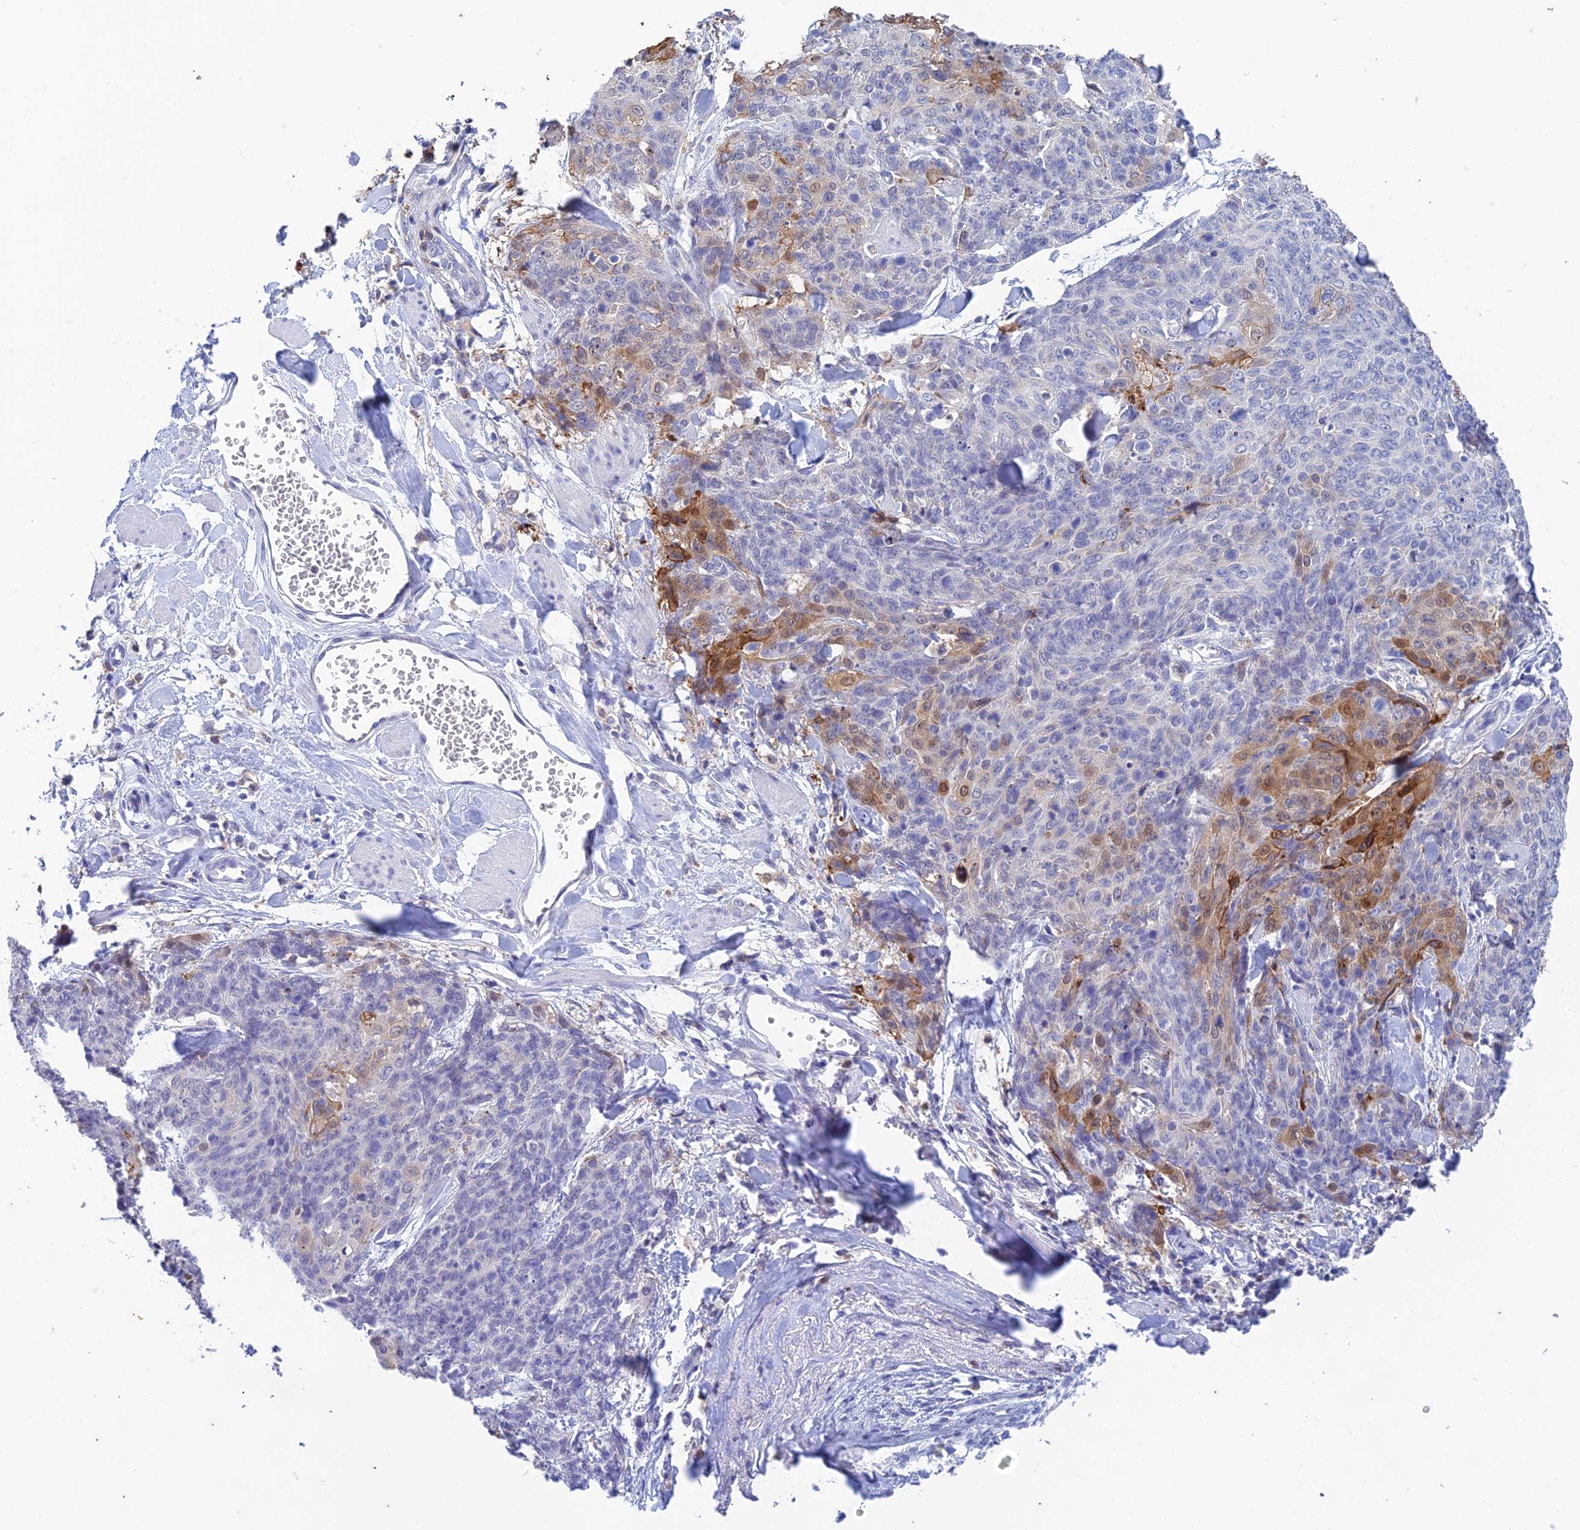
{"staining": {"intensity": "moderate", "quantity": "<25%", "location": "cytoplasmic/membranous,nuclear"}, "tissue": "skin cancer", "cell_type": "Tumor cells", "image_type": "cancer", "snomed": [{"axis": "morphology", "description": "Squamous cell carcinoma, NOS"}, {"axis": "topography", "description": "Skin"}, {"axis": "topography", "description": "Vulva"}], "caption": "The immunohistochemical stain labels moderate cytoplasmic/membranous and nuclear expression in tumor cells of skin squamous cell carcinoma tissue.", "gene": "FGF7", "patient": {"sex": "female", "age": 85}}